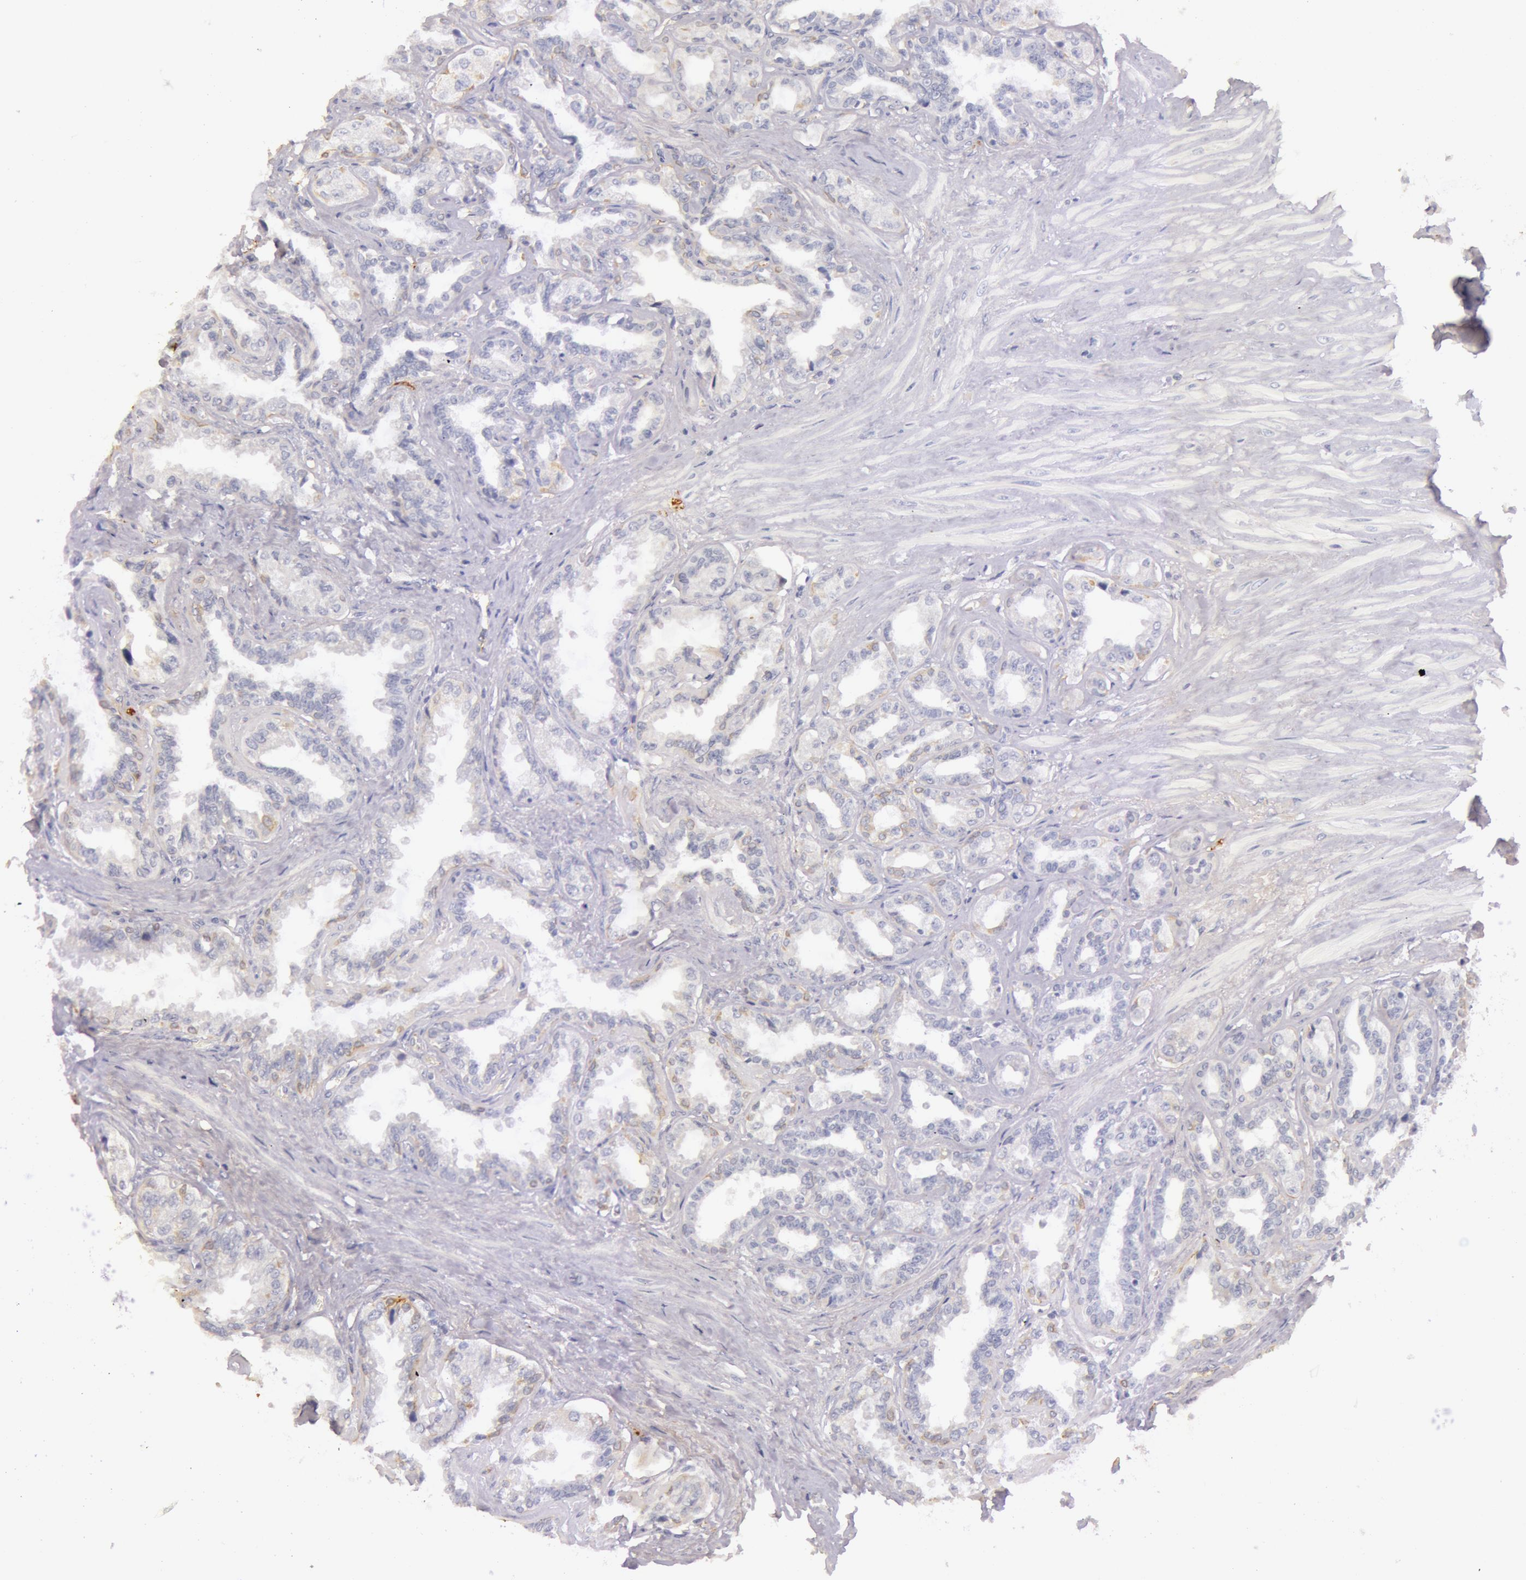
{"staining": {"intensity": "negative", "quantity": "none", "location": "none"}, "tissue": "seminal vesicle", "cell_type": "Glandular cells", "image_type": "normal", "snomed": [{"axis": "morphology", "description": "Normal tissue, NOS"}, {"axis": "morphology", "description": "Inflammation, NOS"}, {"axis": "topography", "description": "Urinary bladder"}, {"axis": "topography", "description": "Prostate"}, {"axis": "topography", "description": "Seminal veicle"}], "caption": "Immunohistochemistry (IHC) of normal seminal vesicle displays no positivity in glandular cells. (DAB (3,3'-diaminobenzidine) IHC with hematoxylin counter stain).", "gene": "C4BPA", "patient": {"sex": "male", "age": 82}}